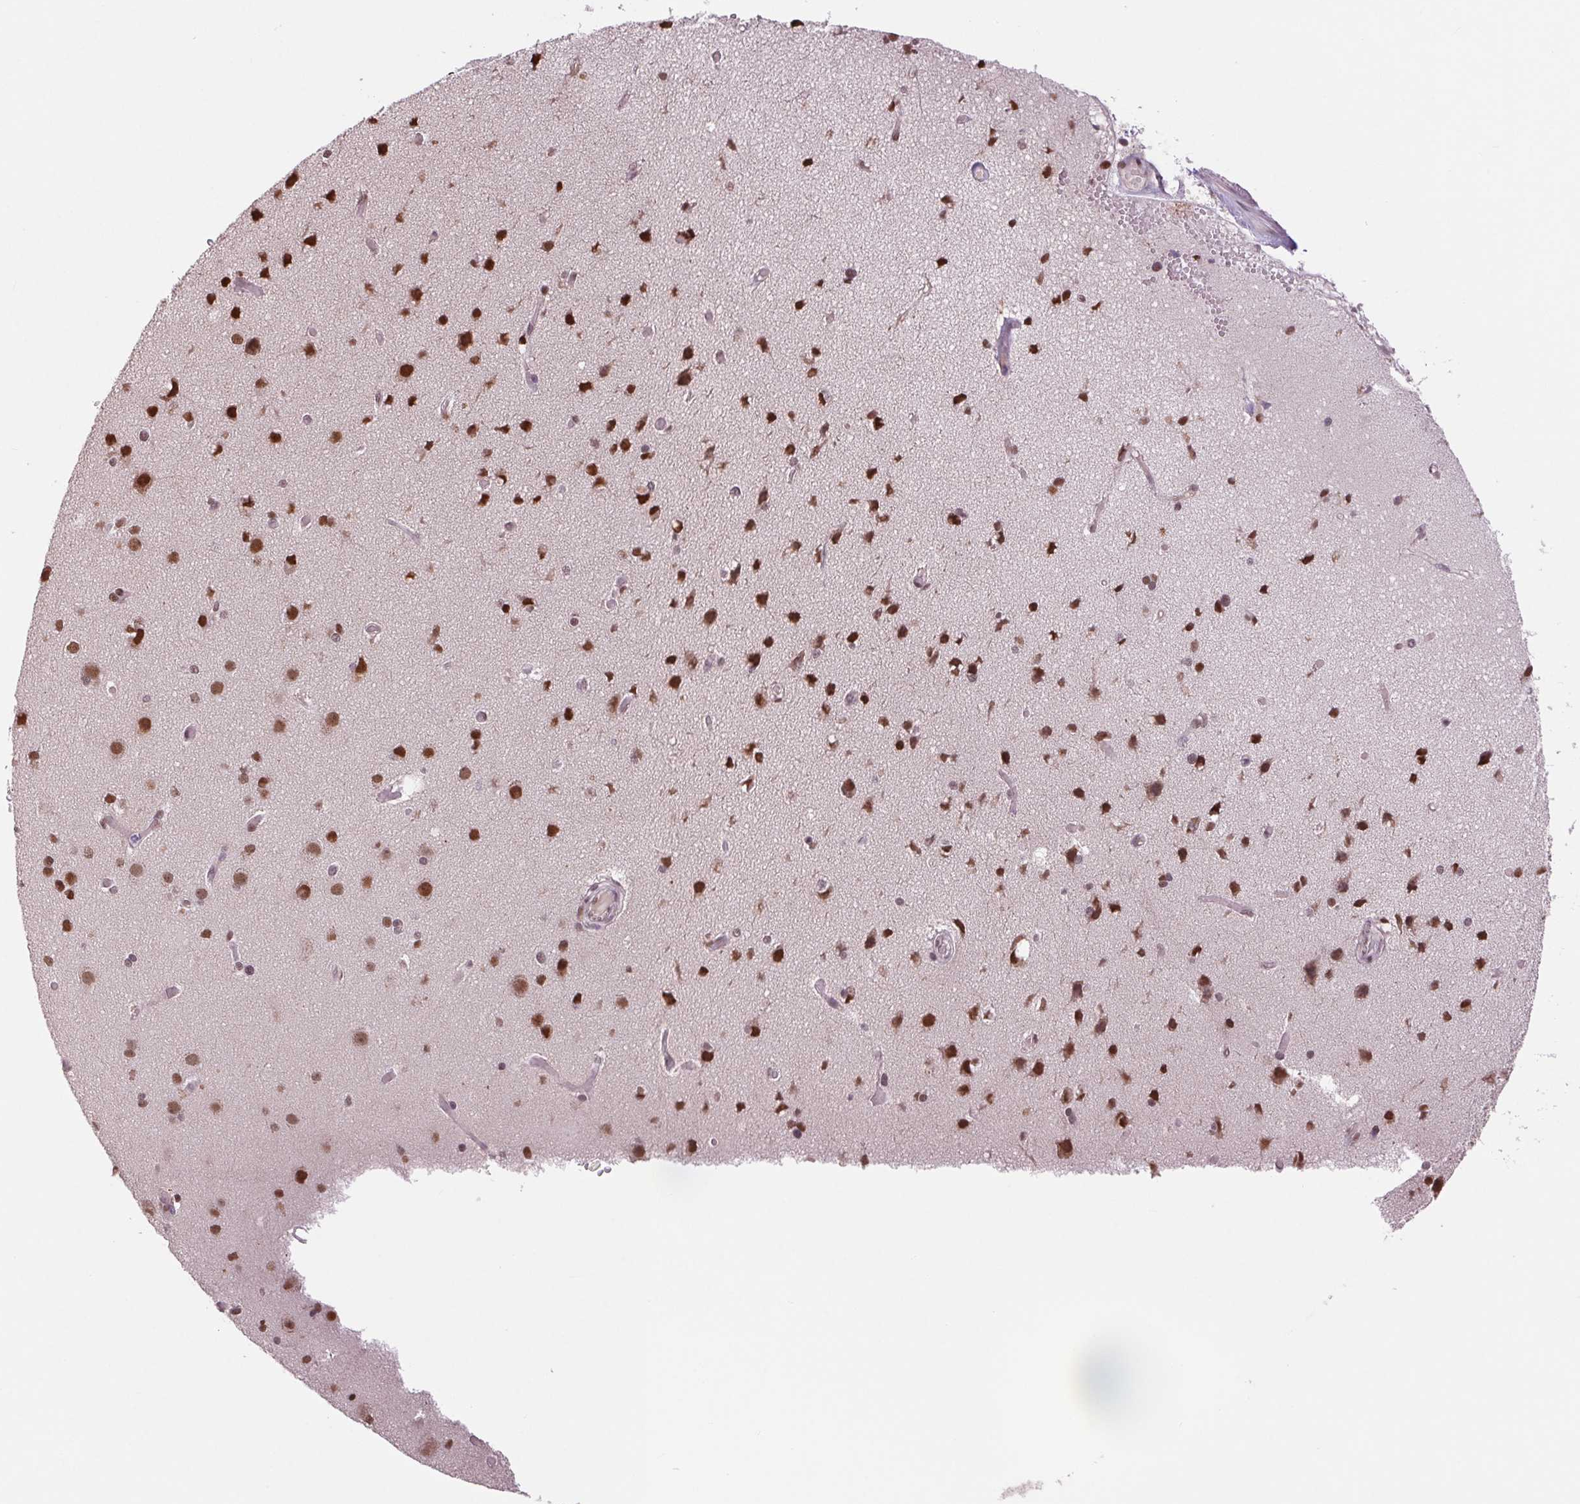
{"staining": {"intensity": "negative", "quantity": "none", "location": "none"}, "tissue": "cerebral cortex", "cell_type": "Endothelial cells", "image_type": "normal", "snomed": [{"axis": "morphology", "description": "Normal tissue, NOS"}, {"axis": "morphology", "description": "Glioma, malignant, High grade"}, {"axis": "topography", "description": "Cerebral cortex"}], "caption": "An image of cerebral cortex stained for a protein displays no brown staining in endothelial cells. (DAB IHC, high magnification).", "gene": "RAD23A", "patient": {"sex": "male", "age": 71}}